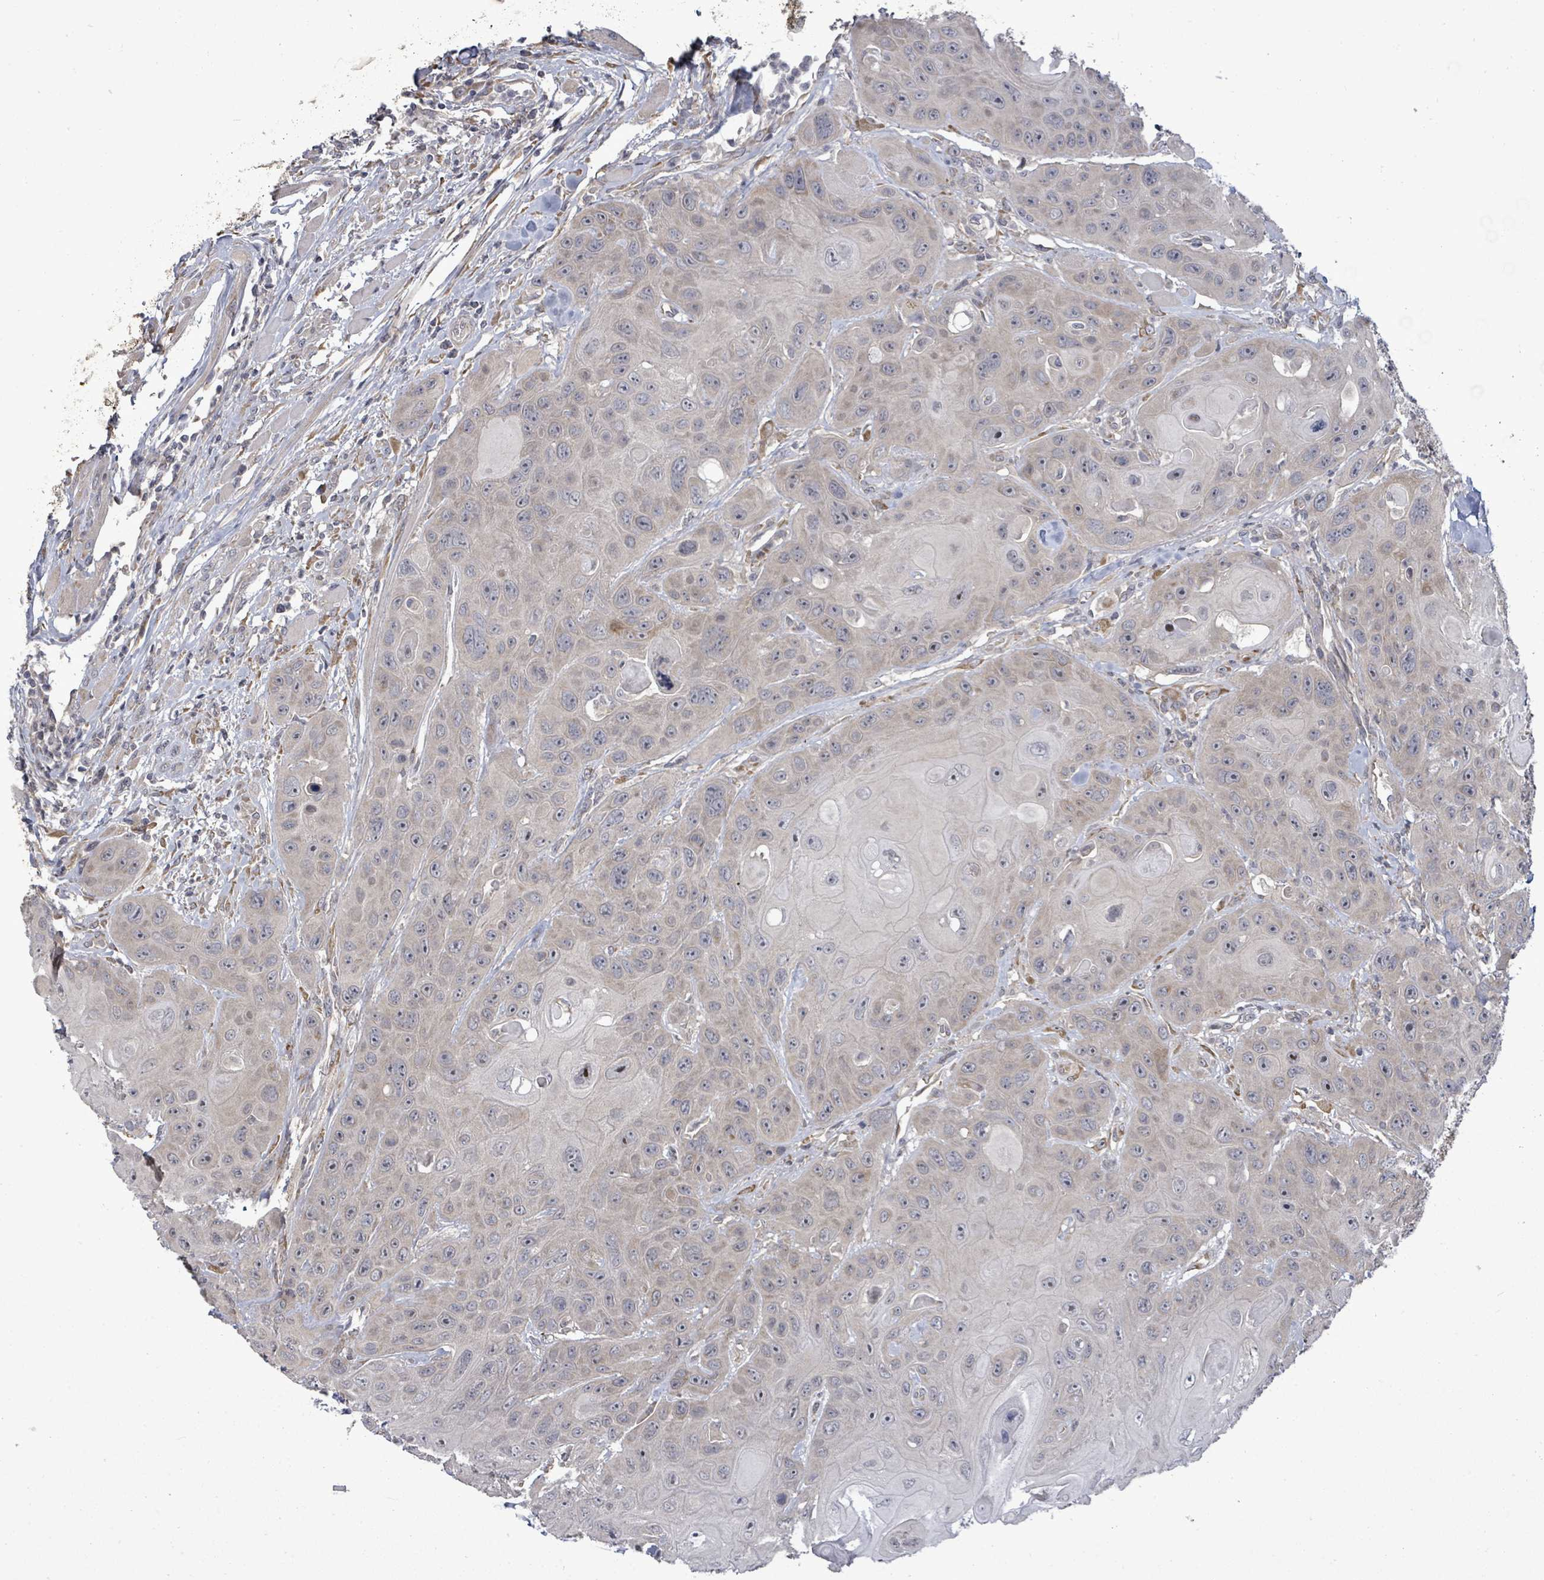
{"staining": {"intensity": "negative", "quantity": "none", "location": "none"}, "tissue": "head and neck cancer", "cell_type": "Tumor cells", "image_type": "cancer", "snomed": [{"axis": "morphology", "description": "Squamous cell carcinoma, NOS"}, {"axis": "topography", "description": "Head-Neck"}], "caption": "Immunohistochemical staining of squamous cell carcinoma (head and neck) displays no significant positivity in tumor cells.", "gene": "POMGNT2", "patient": {"sex": "female", "age": 59}}